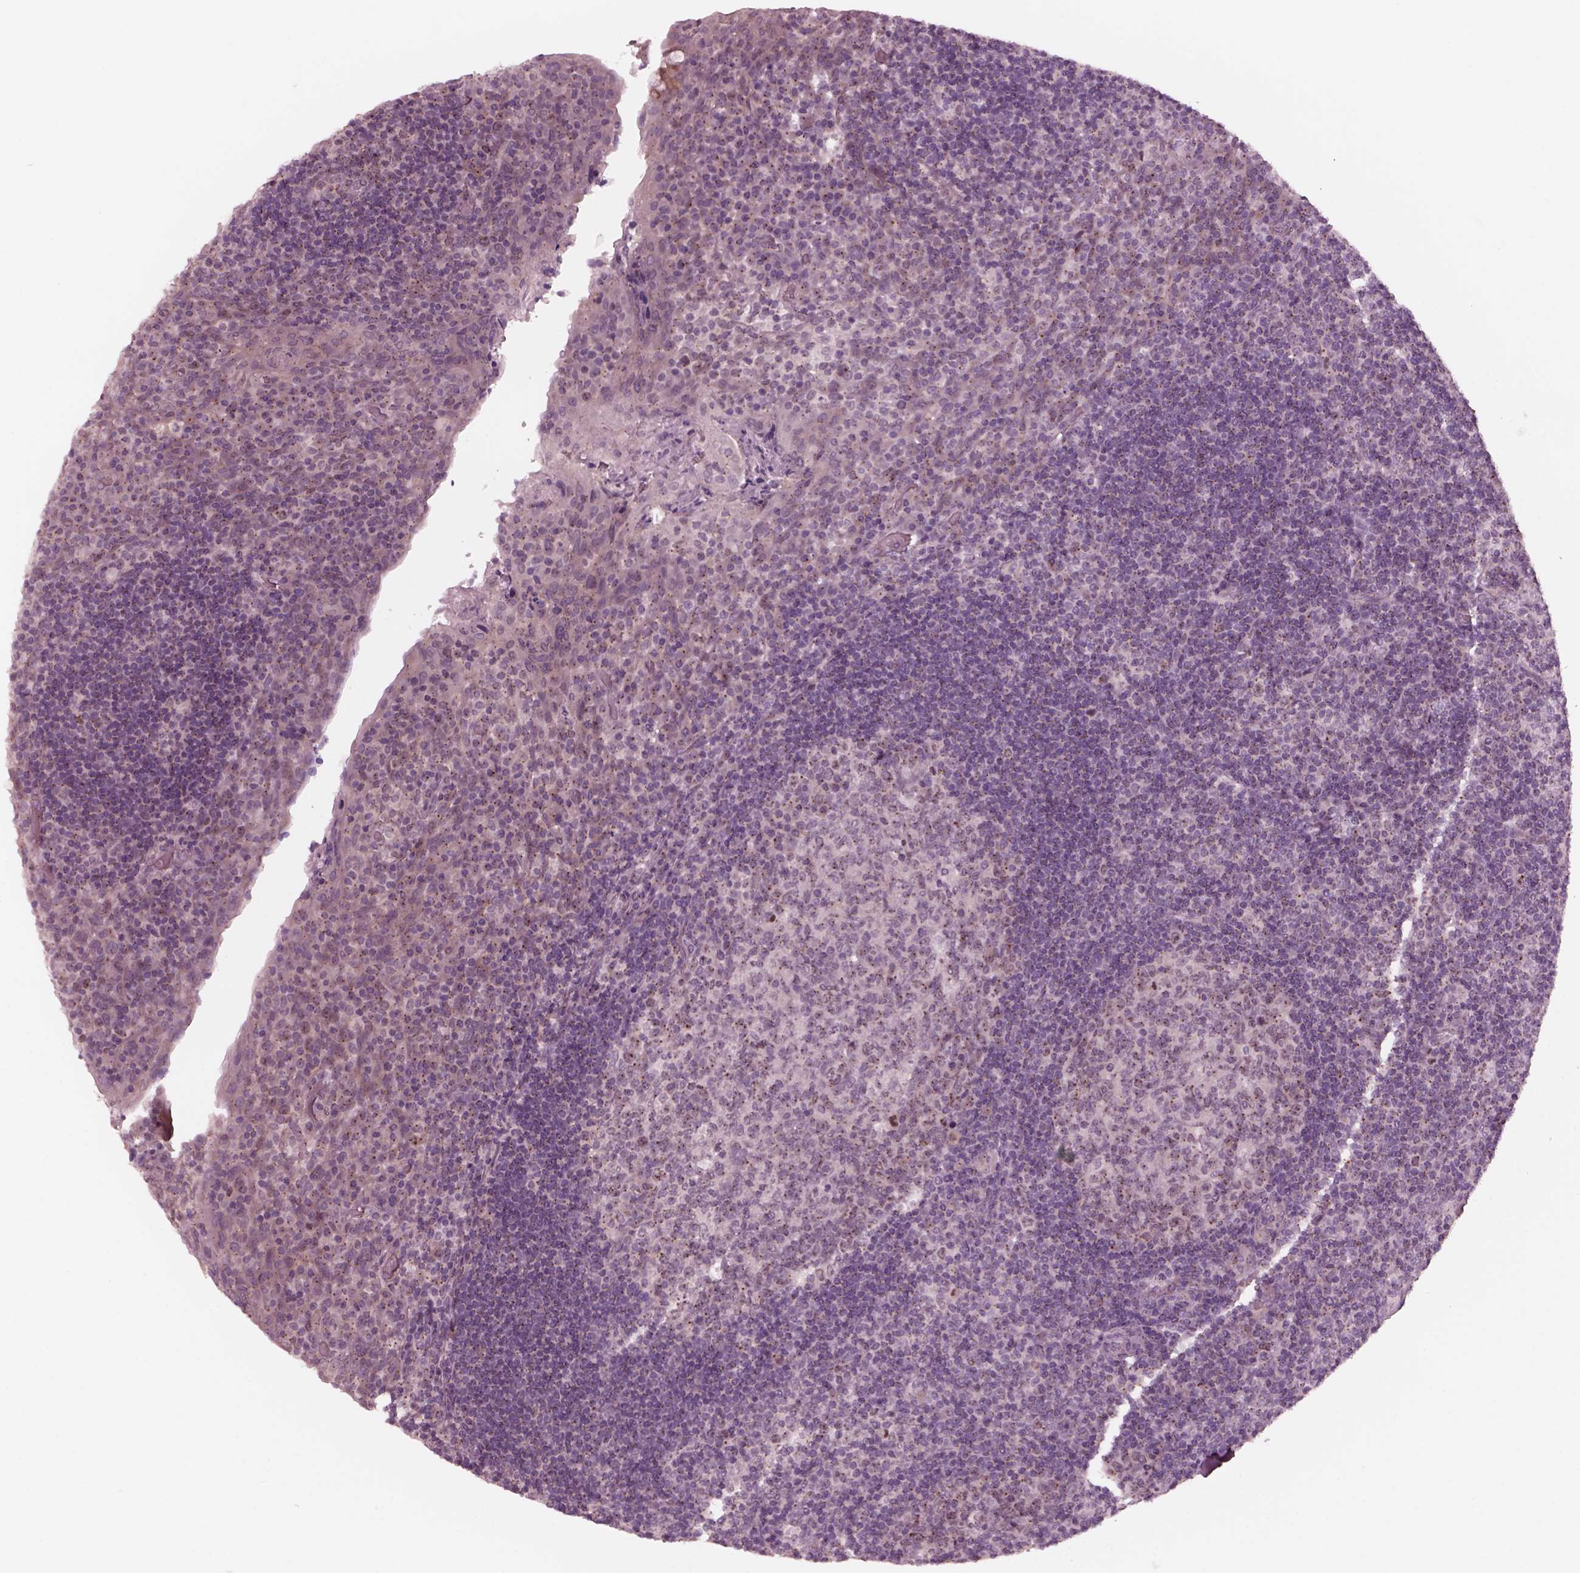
{"staining": {"intensity": "weak", "quantity": "25%-75%", "location": "cytoplasmic/membranous"}, "tissue": "tonsil", "cell_type": "Germinal center cells", "image_type": "normal", "snomed": [{"axis": "morphology", "description": "Normal tissue, NOS"}, {"axis": "topography", "description": "Tonsil"}], "caption": "Protein staining demonstrates weak cytoplasmic/membranous positivity in about 25%-75% of germinal center cells in normal tonsil. Nuclei are stained in blue.", "gene": "SAXO1", "patient": {"sex": "male", "age": 17}}